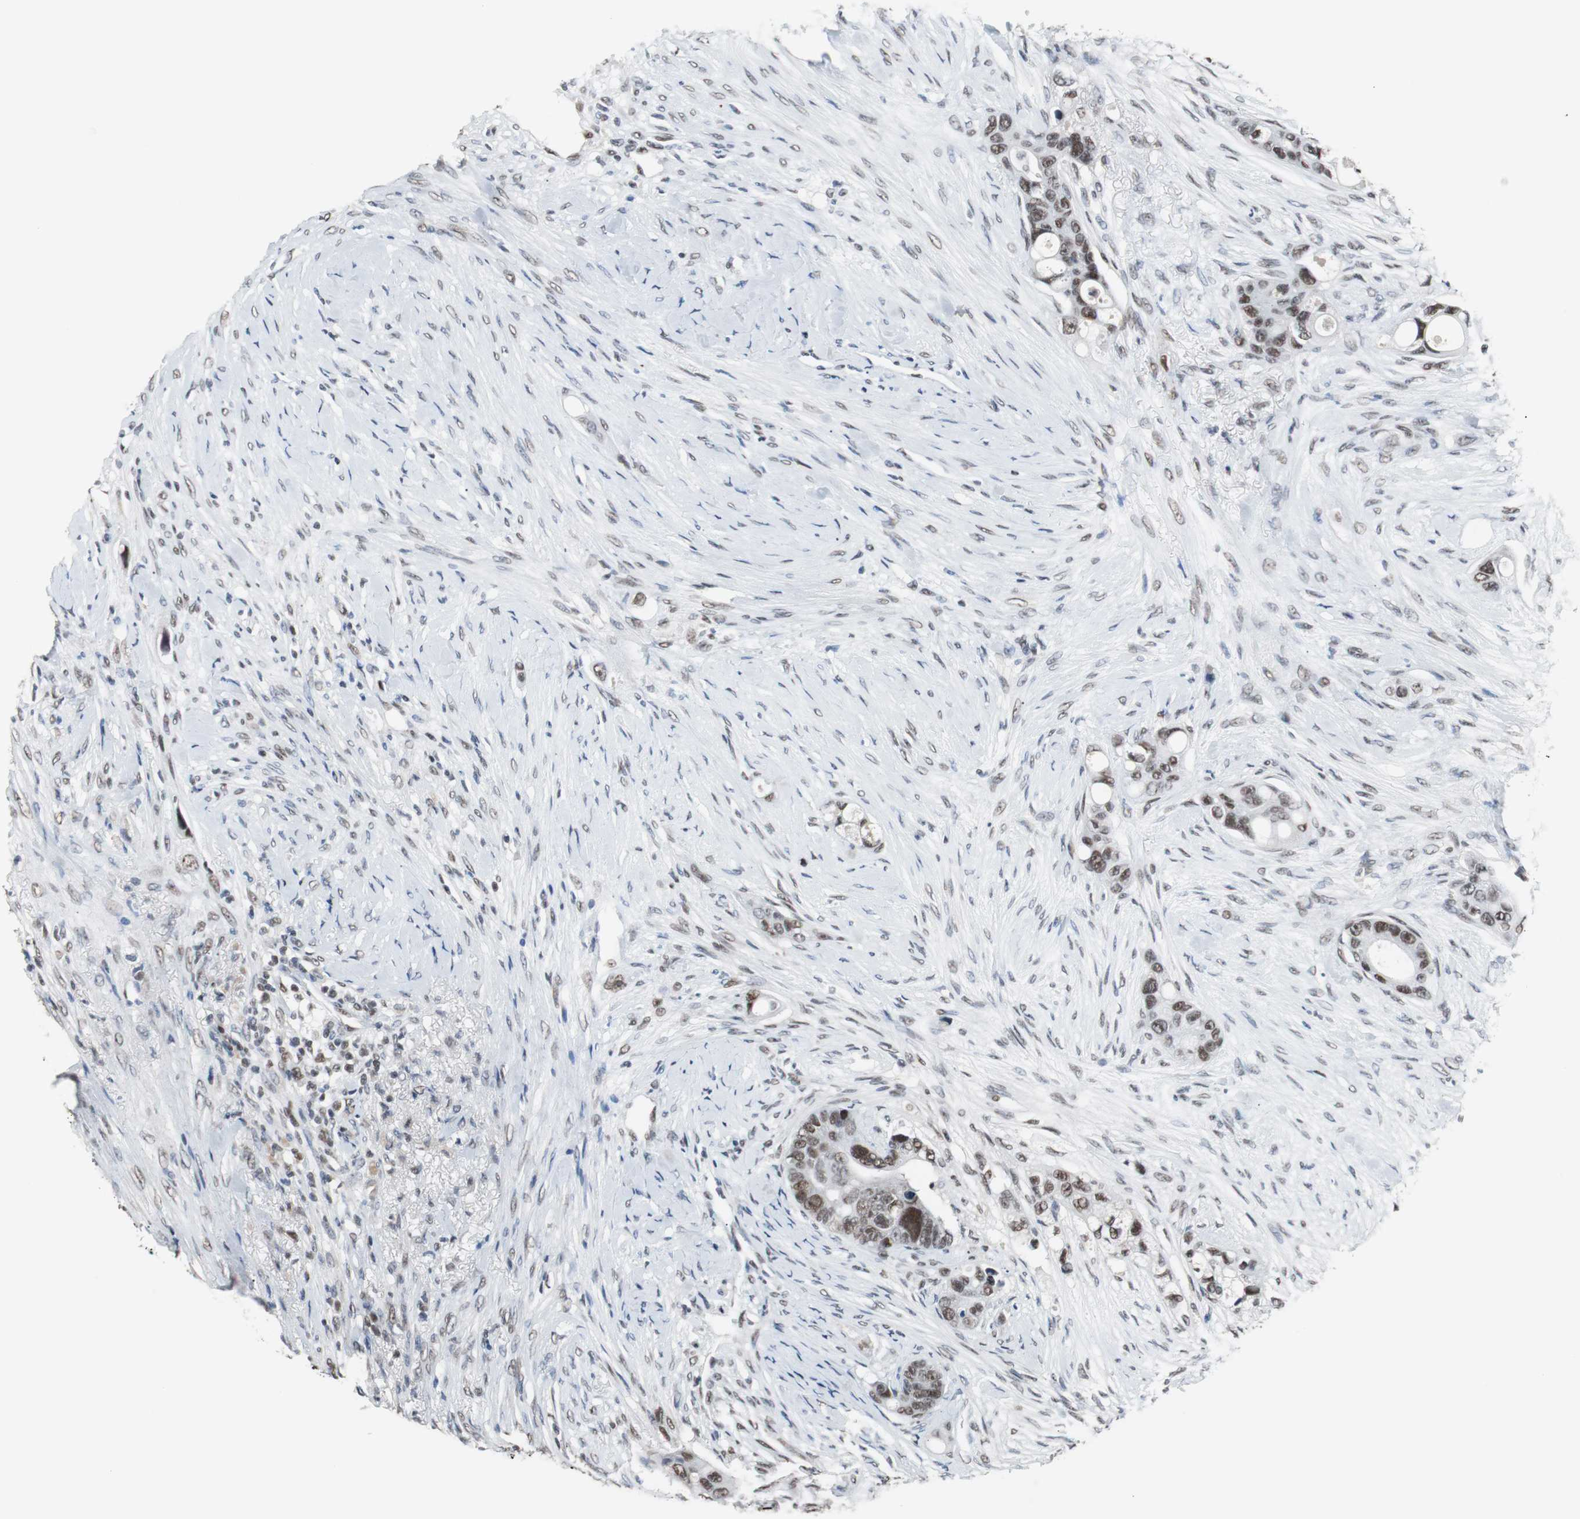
{"staining": {"intensity": "moderate", "quantity": ">75%", "location": "nuclear"}, "tissue": "colorectal cancer", "cell_type": "Tumor cells", "image_type": "cancer", "snomed": [{"axis": "morphology", "description": "Adenocarcinoma, NOS"}, {"axis": "topography", "description": "Colon"}], "caption": "Tumor cells show medium levels of moderate nuclear expression in about >75% of cells in human colorectal adenocarcinoma.", "gene": "TAF7", "patient": {"sex": "female", "age": 57}}